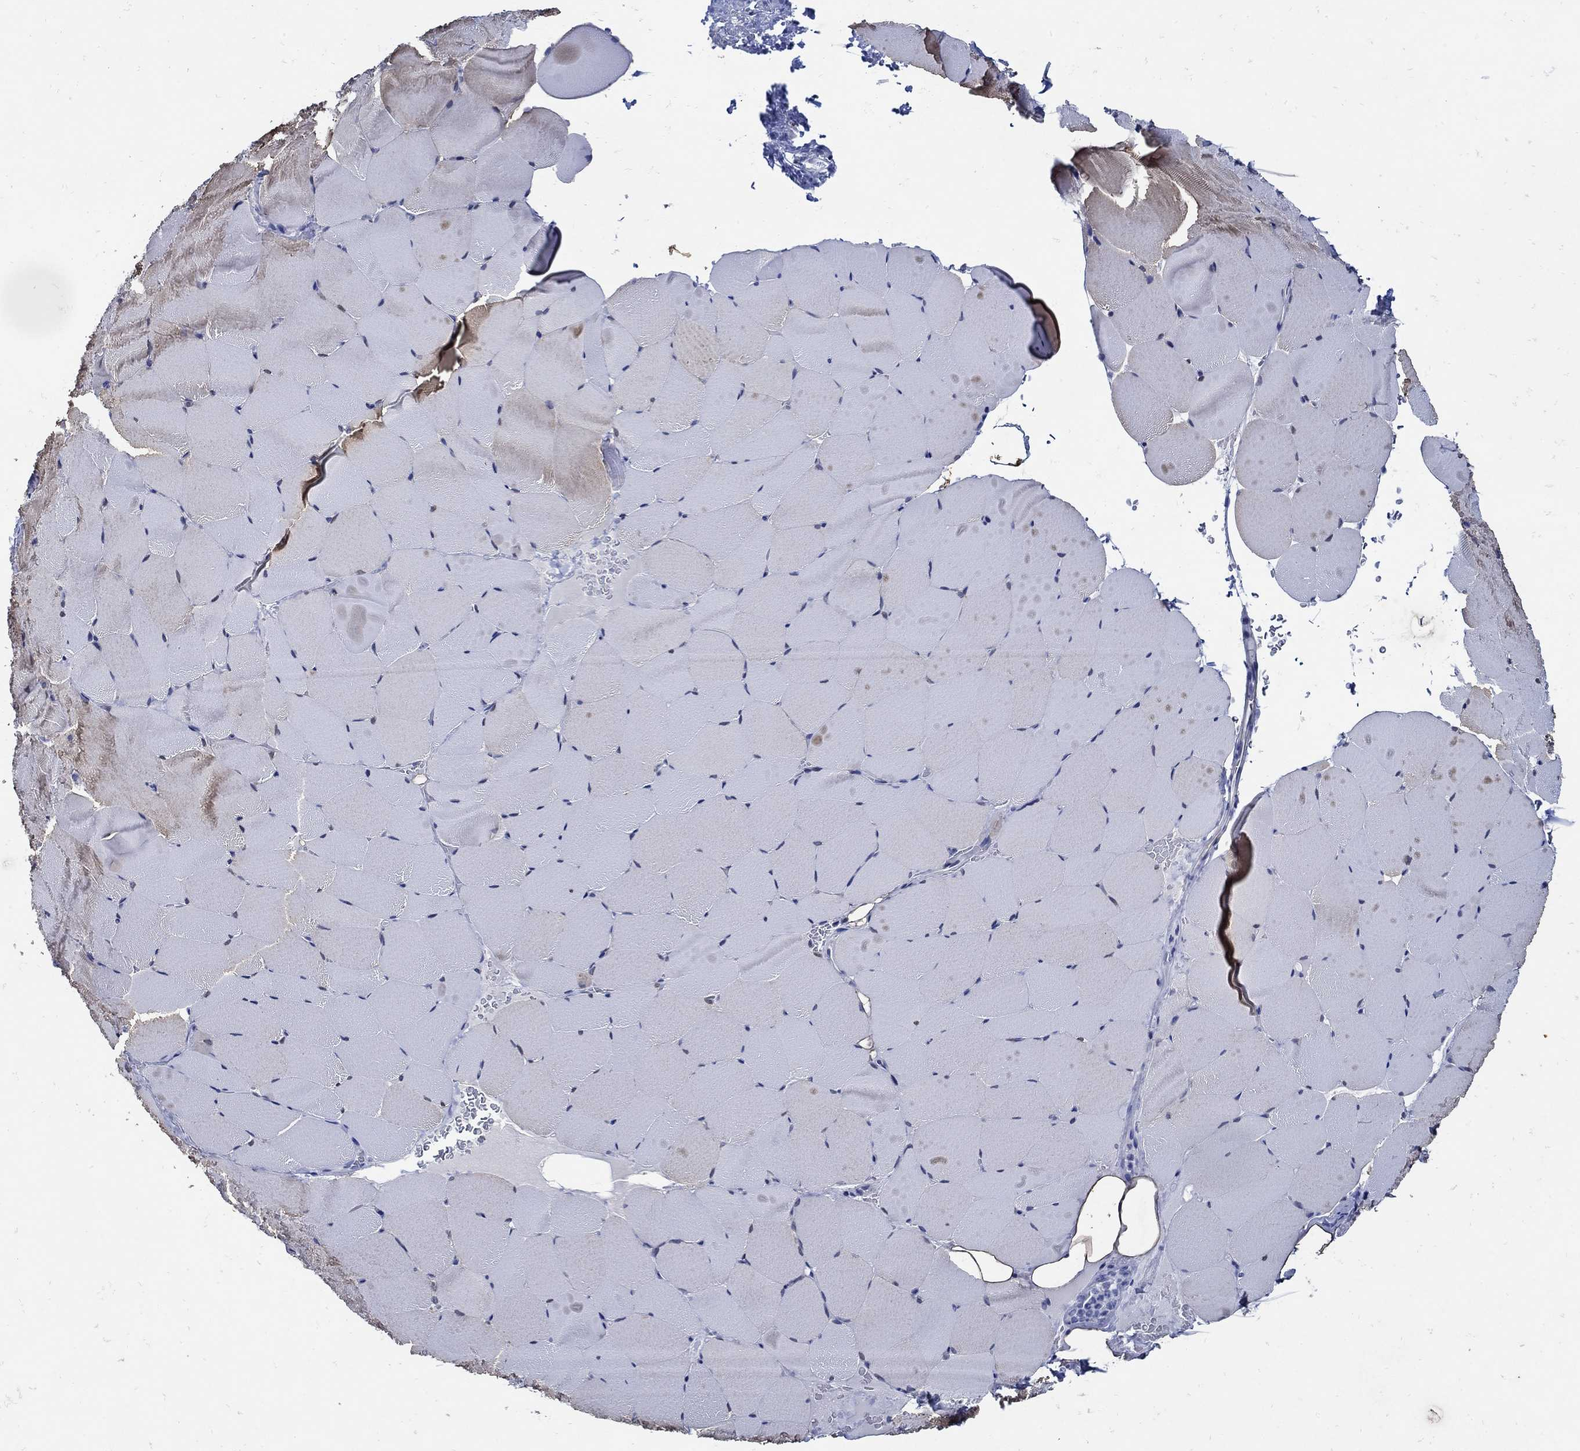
{"staining": {"intensity": "moderate", "quantity": "<25%", "location": "cytoplasmic/membranous"}, "tissue": "skeletal muscle", "cell_type": "Myocytes", "image_type": "normal", "snomed": [{"axis": "morphology", "description": "Normal tissue, NOS"}, {"axis": "topography", "description": "Skeletal muscle"}], "caption": "Myocytes exhibit low levels of moderate cytoplasmic/membranous positivity in approximately <25% of cells in benign human skeletal muscle.", "gene": "NOS1", "patient": {"sex": "female", "age": 37}}